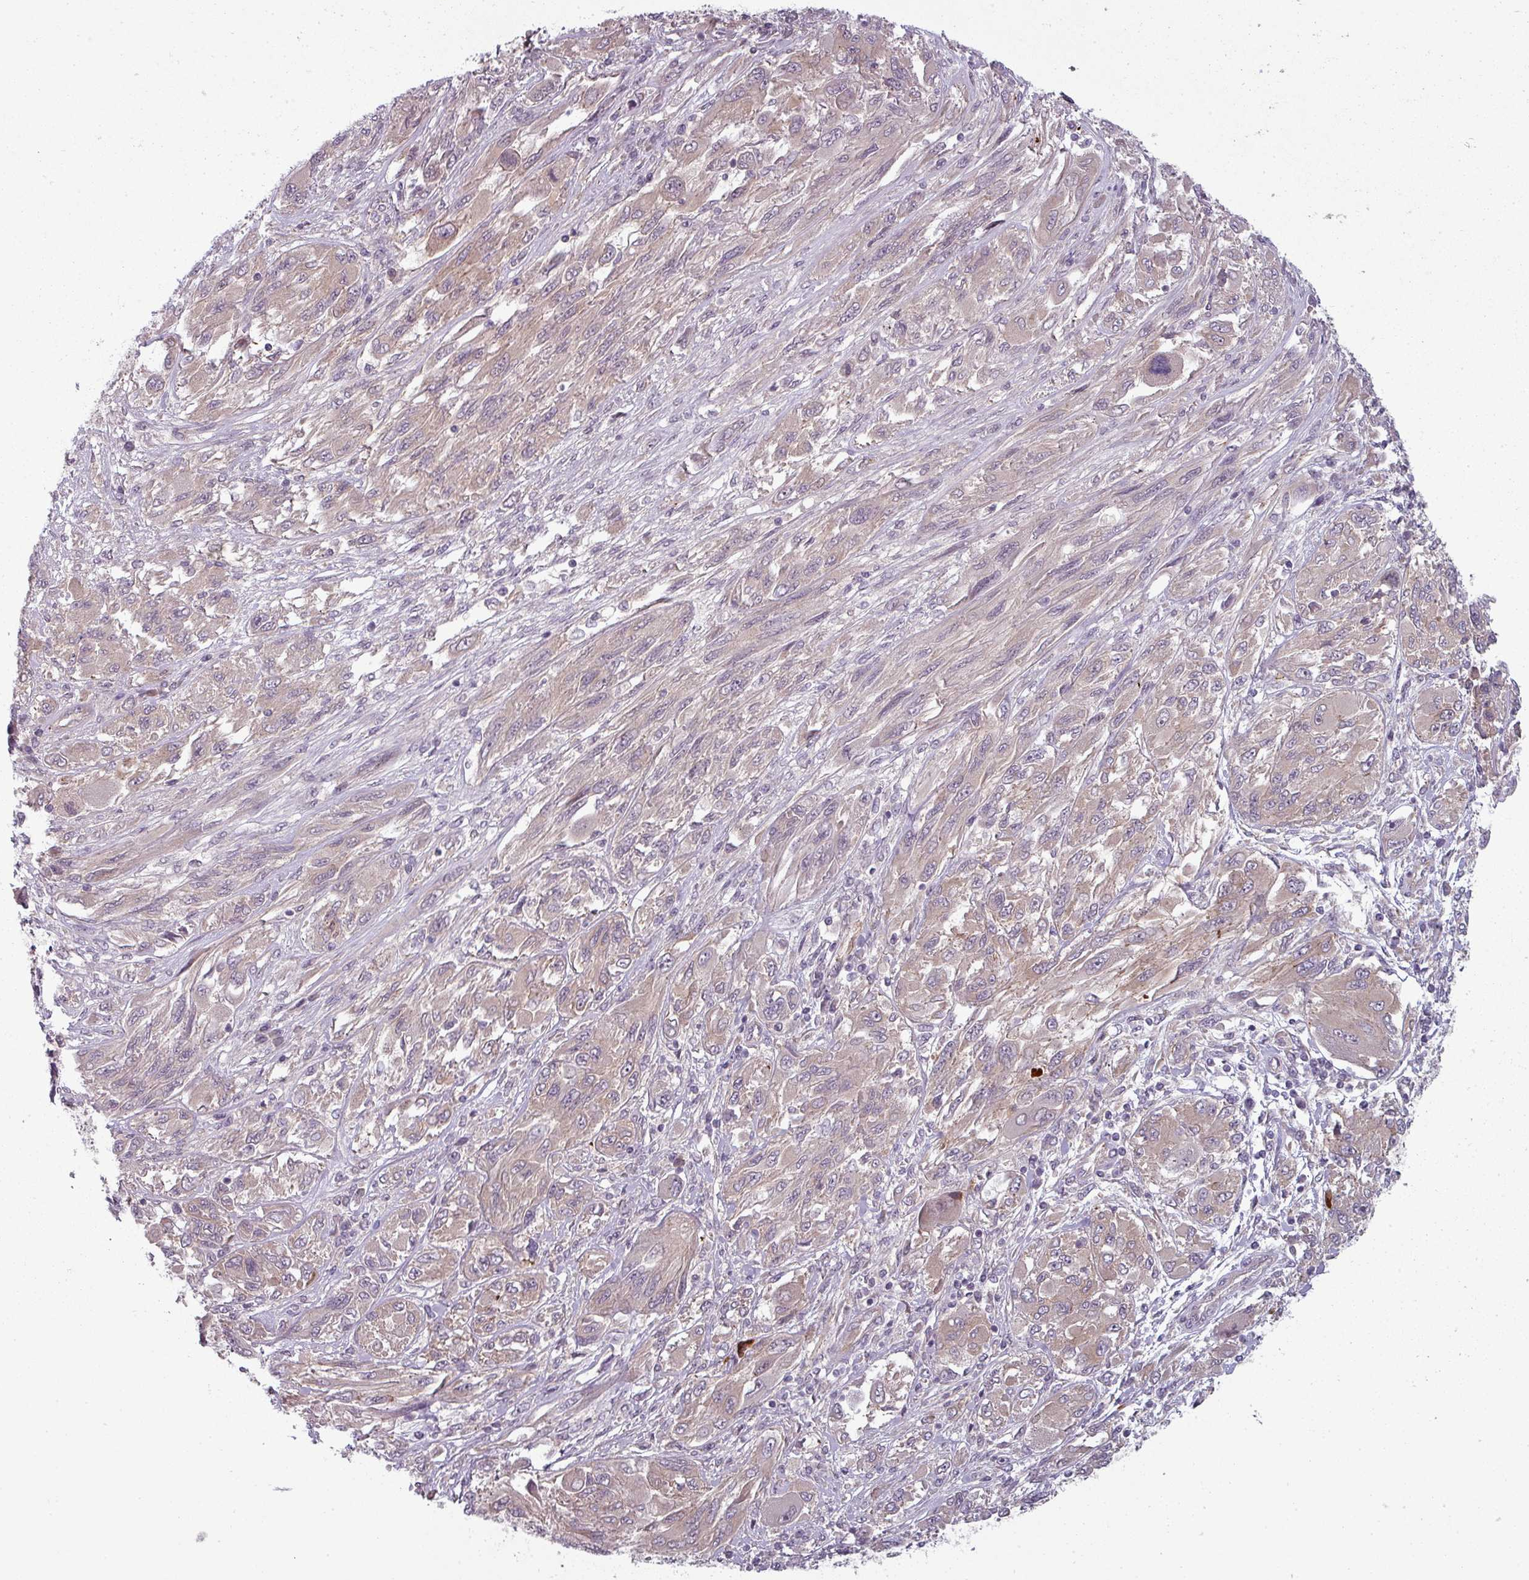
{"staining": {"intensity": "negative", "quantity": "none", "location": "none"}, "tissue": "melanoma", "cell_type": "Tumor cells", "image_type": "cancer", "snomed": [{"axis": "morphology", "description": "Malignant melanoma, NOS"}, {"axis": "topography", "description": "Skin"}], "caption": "This photomicrograph is of melanoma stained with immunohistochemistry (IHC) to label a protein in brown with the nuclei are counter-stained blue. There is no expression in tumor cells.", "gene": "SLC16A9", "patient": {"sex": "female", "age": 91}}